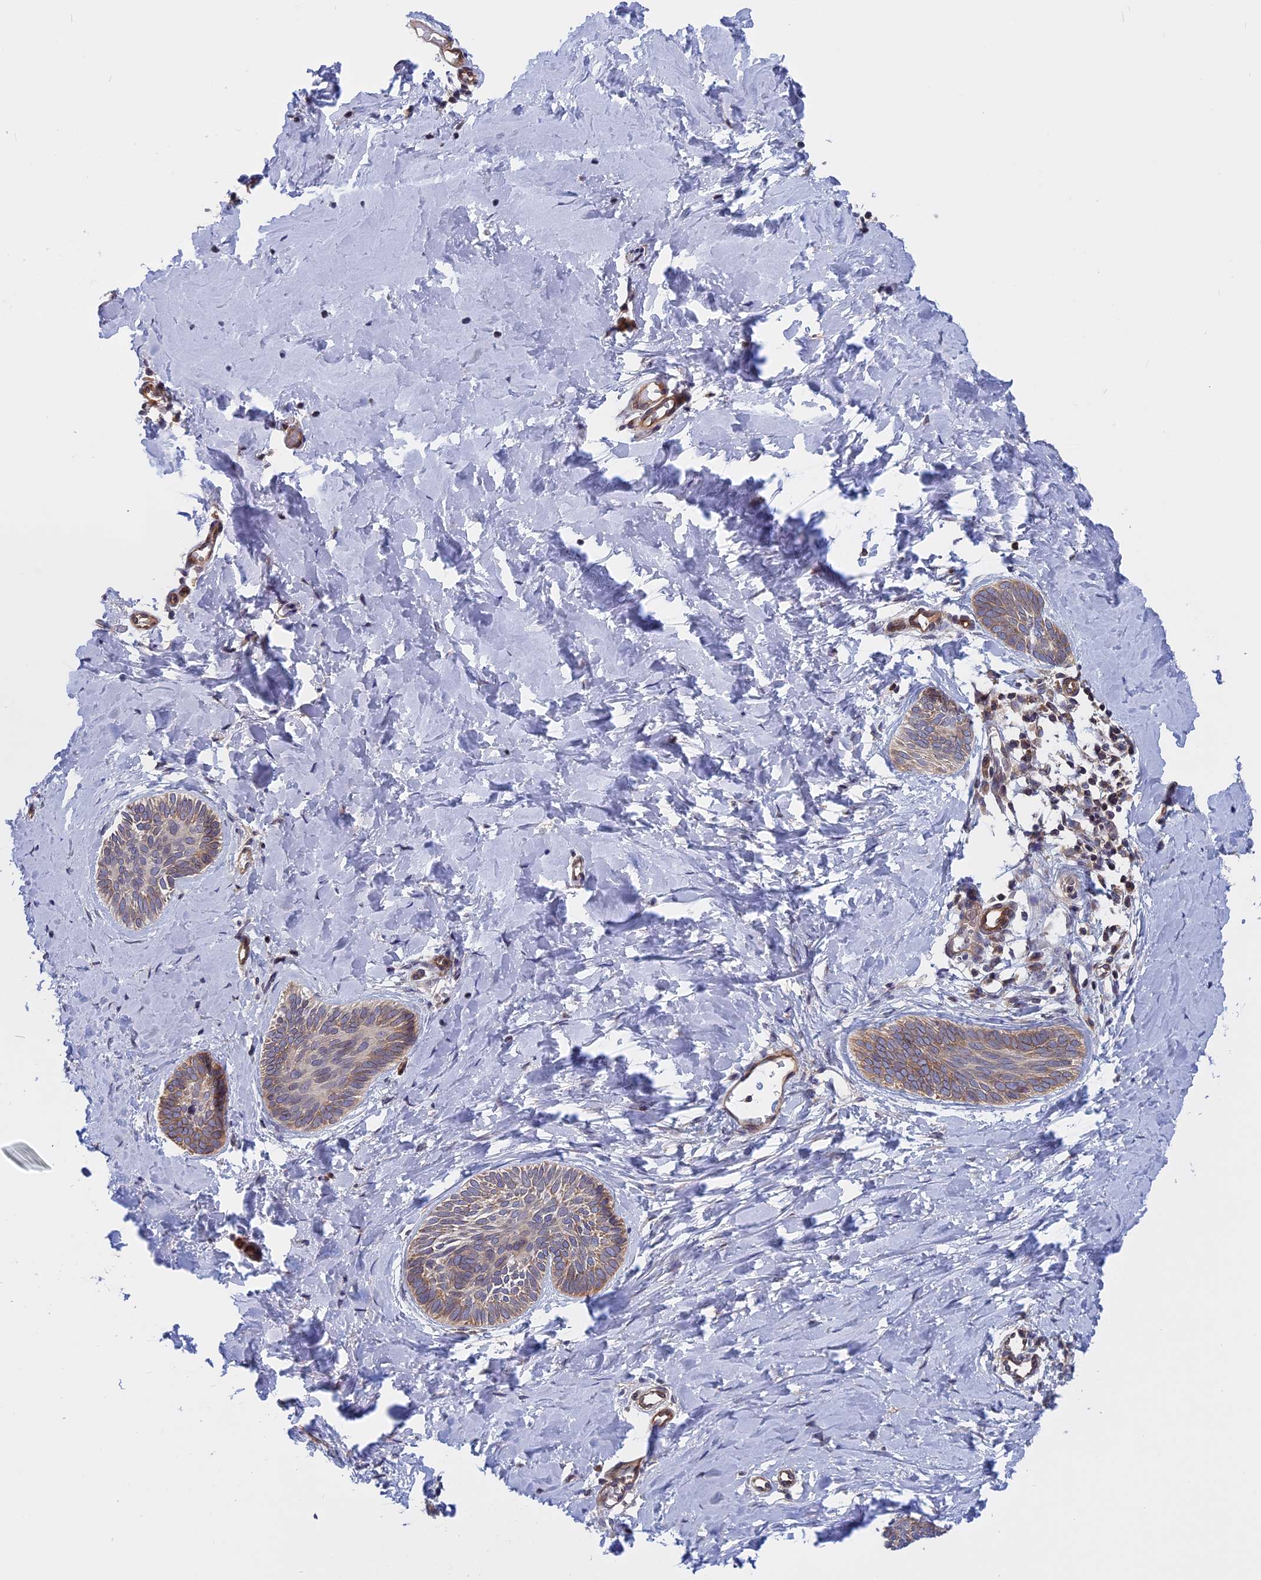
{"staining": {"intensity": "weak", "quantity": "25%-75%", "location": "cytoplasmic/membranous"}, "tissue": "skin cancer", "cell_type": "Tumor cells", "image_type": "cancer", "snomed": [{"axis": "morphology", "description": "Basal cell carcinoma"}, {"axis": "topography", "description": "Skin"}], "caption": "Brown immunohistochemical staining in human basal cell carcinoma (skin) shows weak cytoplasmic/membranous staining in approximately 25%-75% of tumor cells.", "gene": "NAA10", "patient": {"sex": "female", "age": 81}}